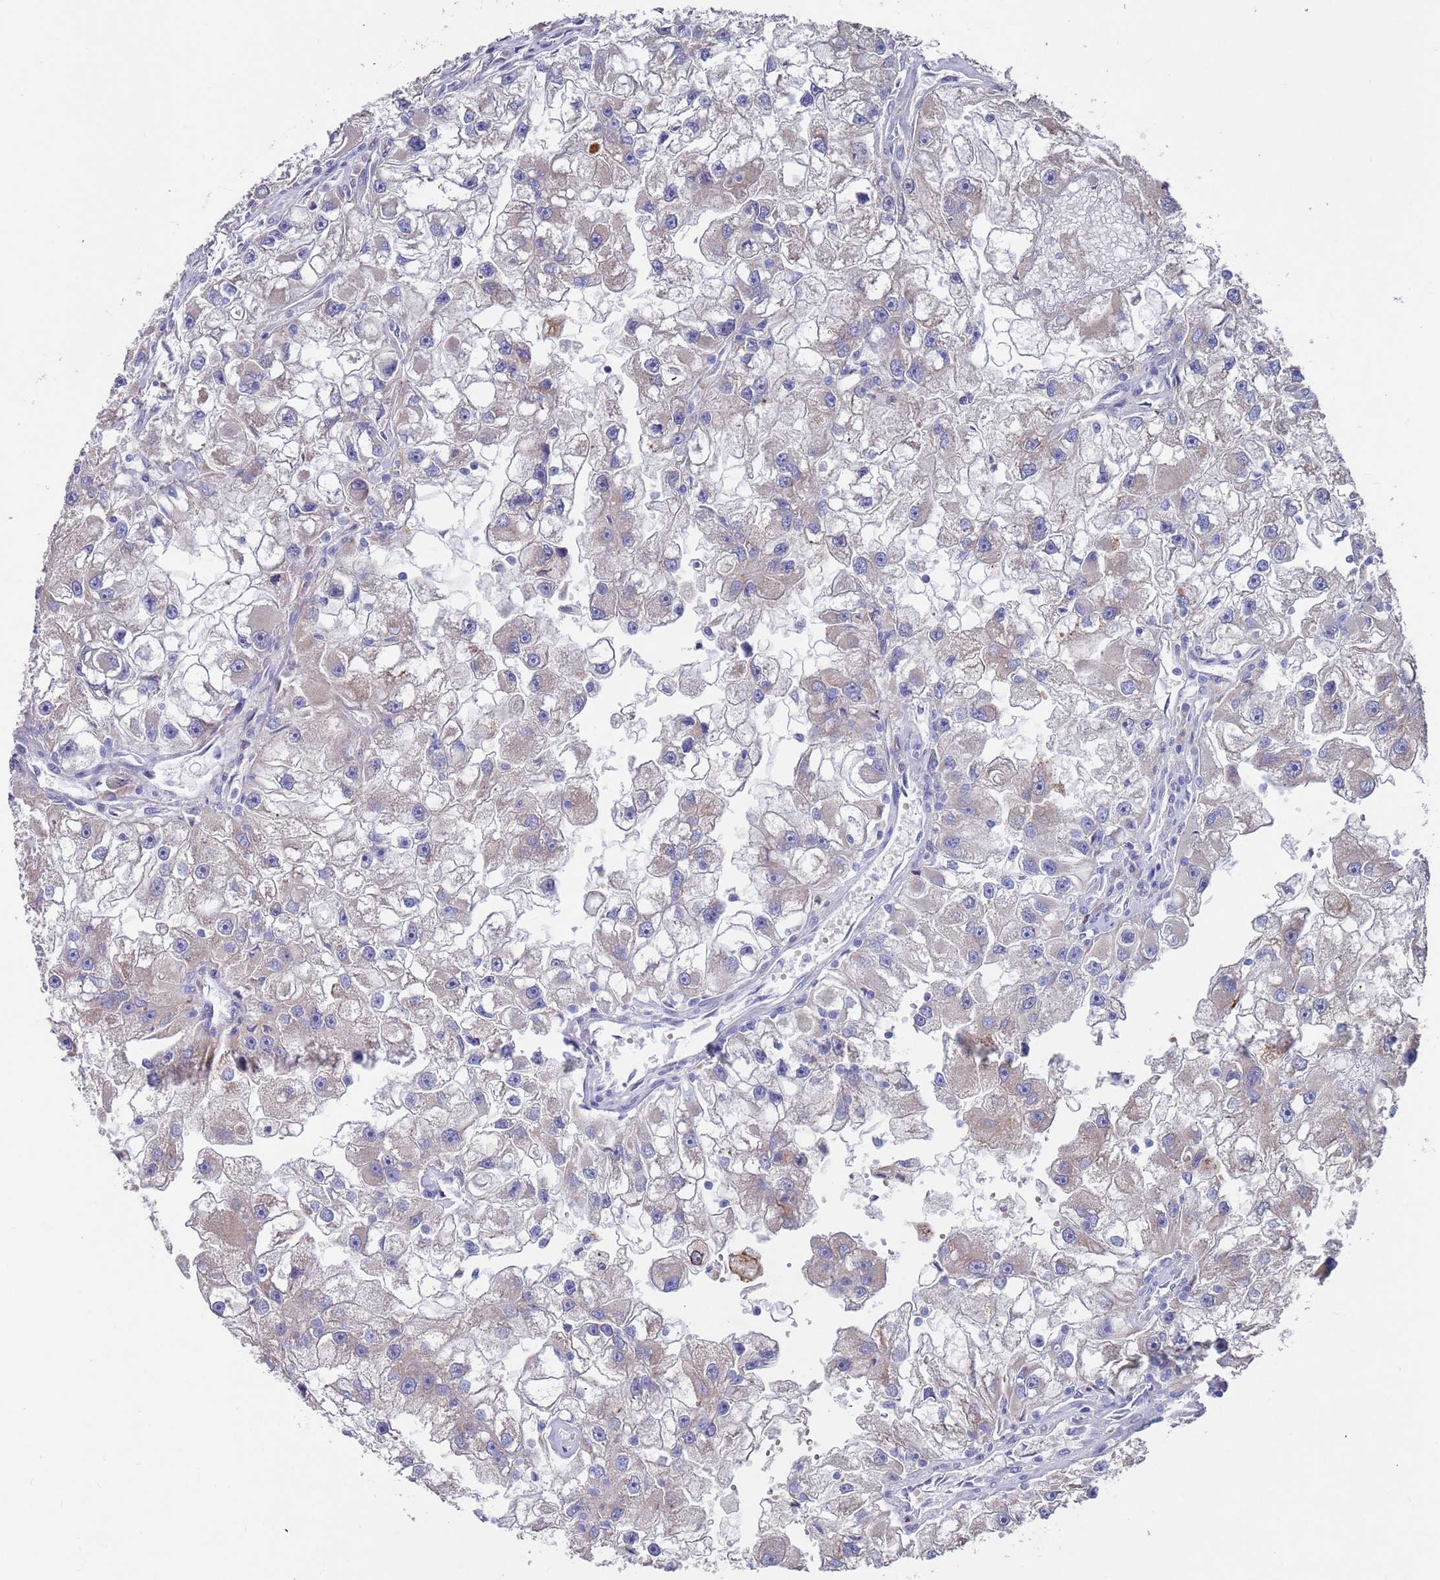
{"staining": {"intensity": "weak", "quantity": "<25%", "location": "cytoplasmic/membranous"}, "tissue": "renal cancer", "cell_type": "Tumor cells", "image_type": "cancer", "snomed": [{"axis": "morphology", "description": "Adenocarcinoma, NOS"}, {"axis": "topography", "description": "Kidney"}], "caption": "Image shows no protein expression in tumor cells of renal adenocarcinoma tissue.", "gene": "FBXO27", "patient": {"sex": "male", "age": 63}}